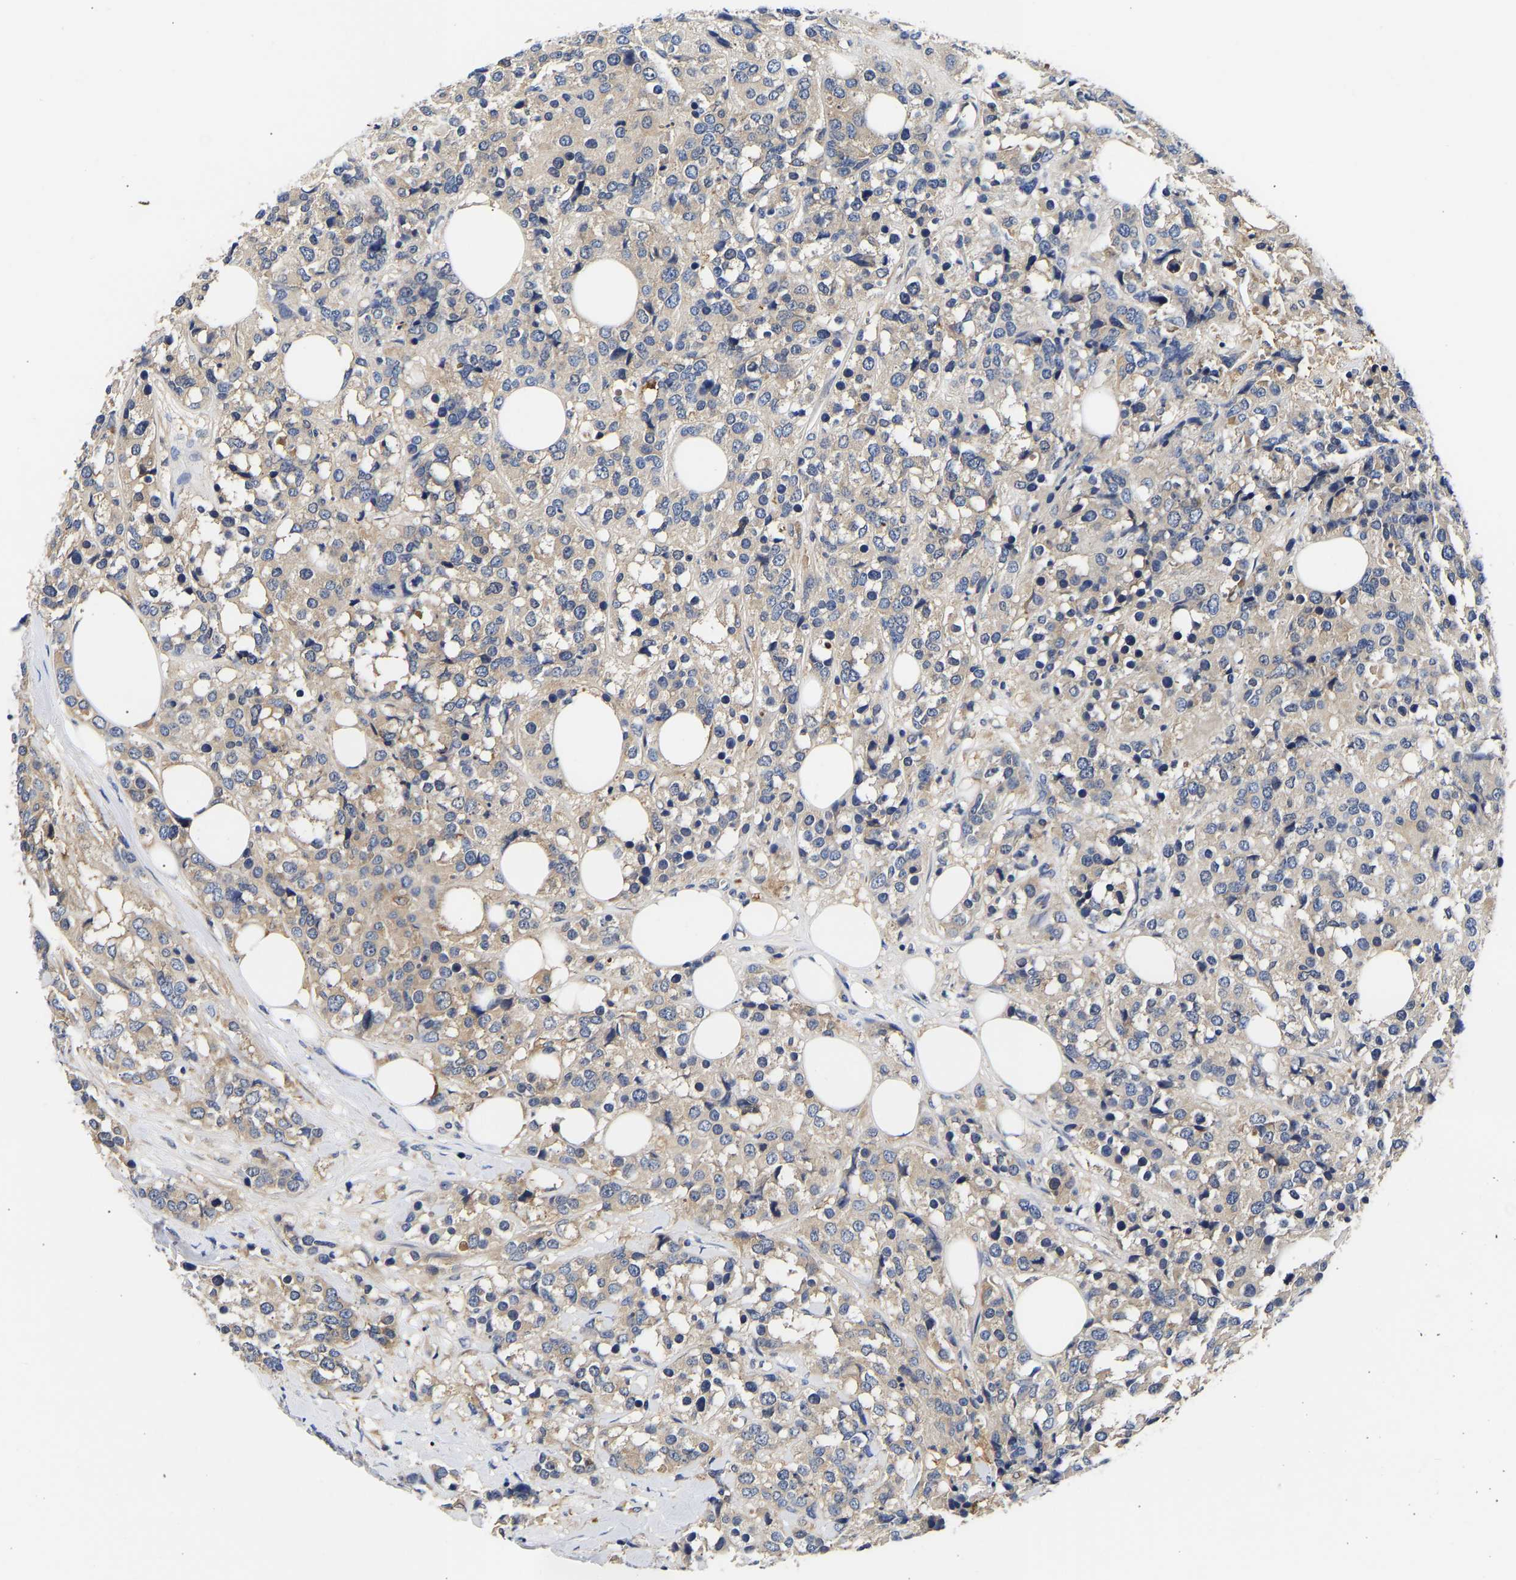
{"staining": {"intensity": "weak", "quantity": "25%-75%", "location": "cytoplasmic/membranous"}, "tissue": "breast cancer", "cell_type": "Tumor cells", "image_type": "cancer", "snomed": [{"axis": "morphology", "description": "Lobular carcinoma"}, {"axis": "topography", "description": "Breast"}], "caption": "The histopathology image reveals immunohistochemical staining of breast cancer (lobular carcinoma). There is weak cytoplasmic/membranous staining is present in approximately 25%-75% of tumor cells.", "gene": "CCDC6", "patient": {"sex": "female", "age": 59}}